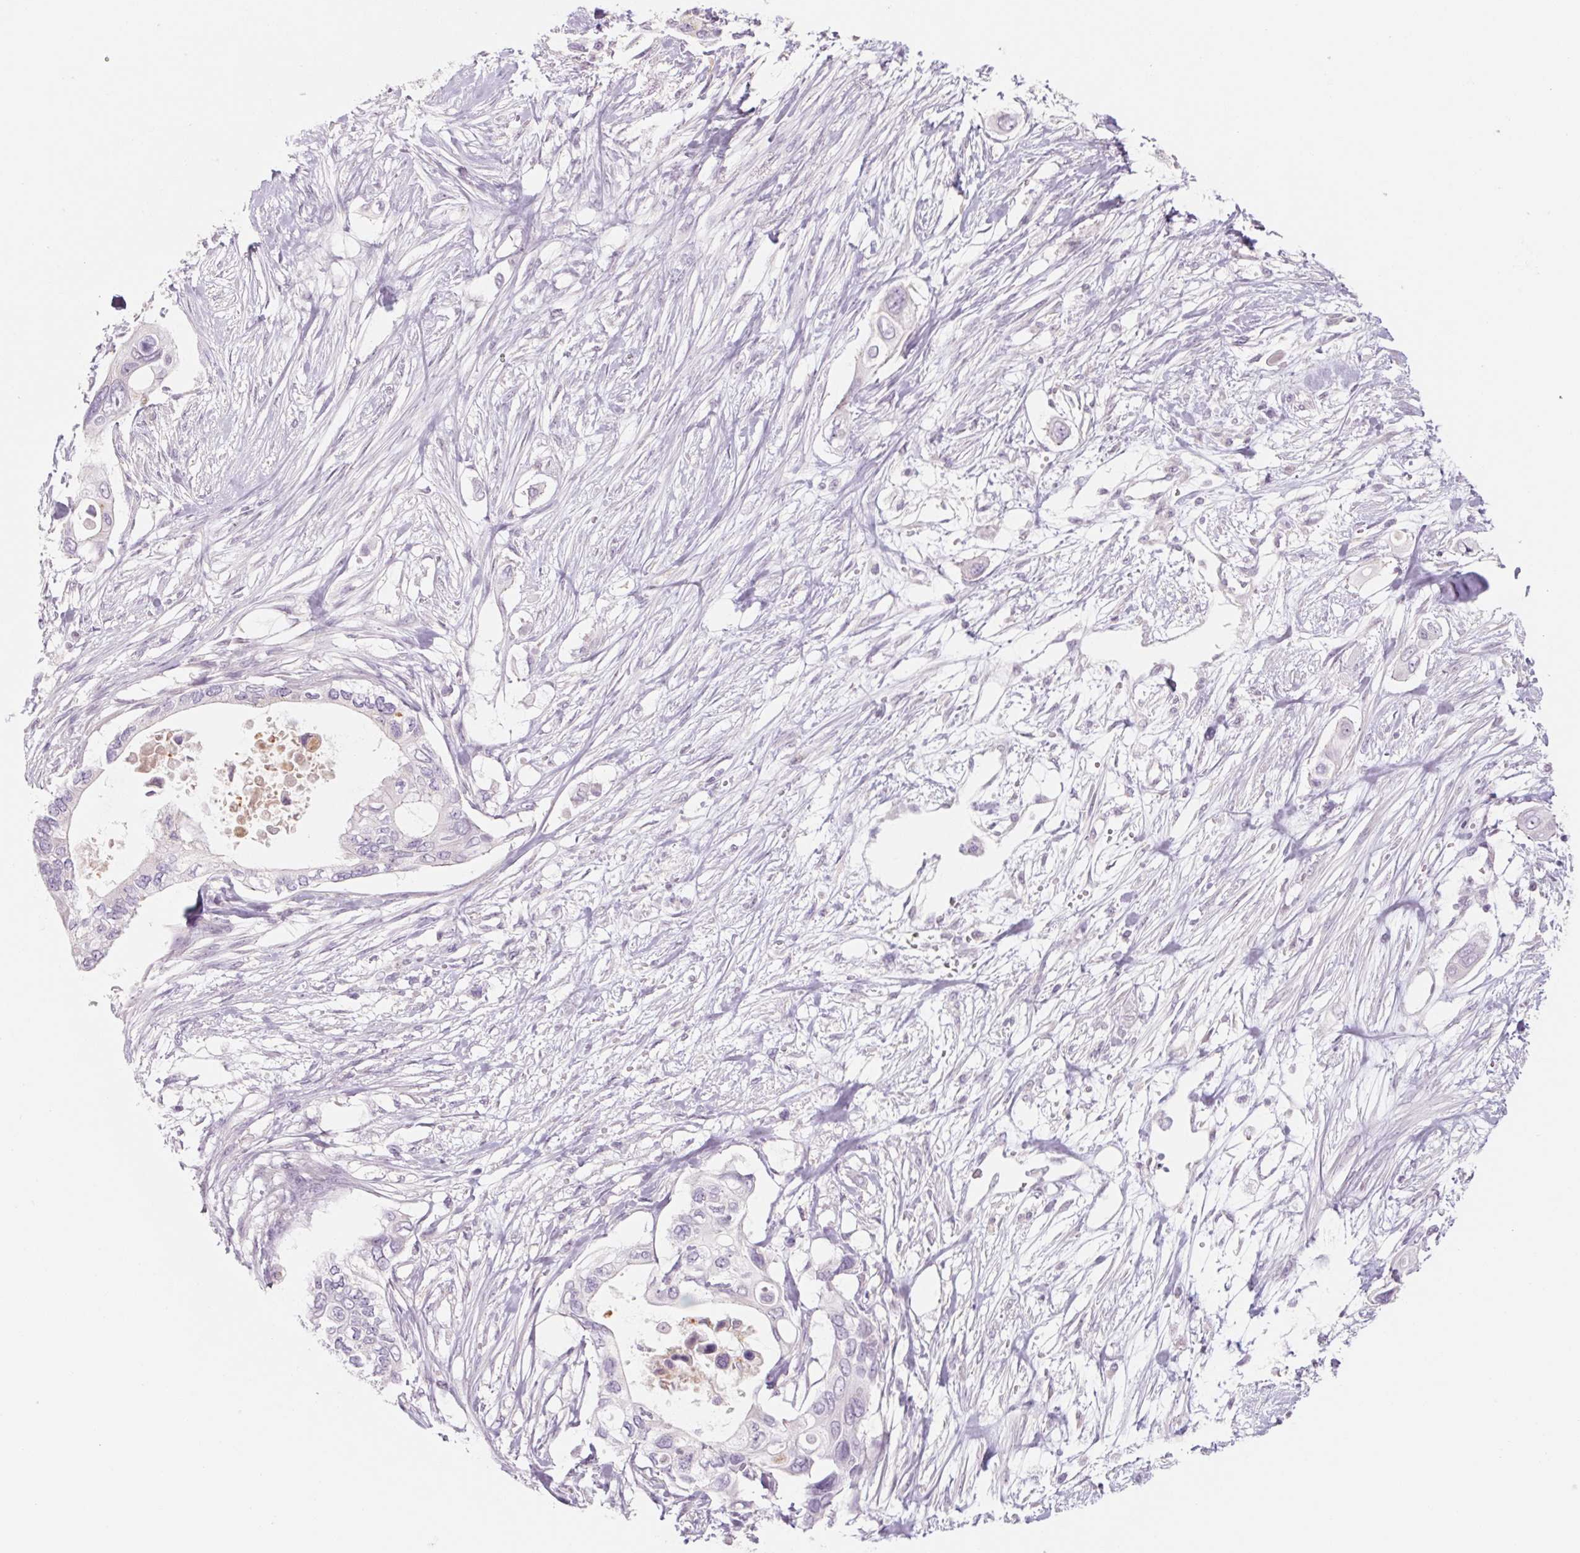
{"staining": {"intensity": "negative", "quantity": "none", "location": "none"}, "tissue": "pancreatic cancer", "cell_type": "Tumor cells", "image_type": "cancer", "snomed": [{"axis": "morphology", "description": "Adenocarcinoma, NOS"}, {"axis": "topography", "description": "Pancreas"}], "caption": "Protein analysis of pancreatic cancer exhibits no significant positivity in tumor cells.", "gene": "POU1F1", "patient": {"sex": "female", "age": 63}}